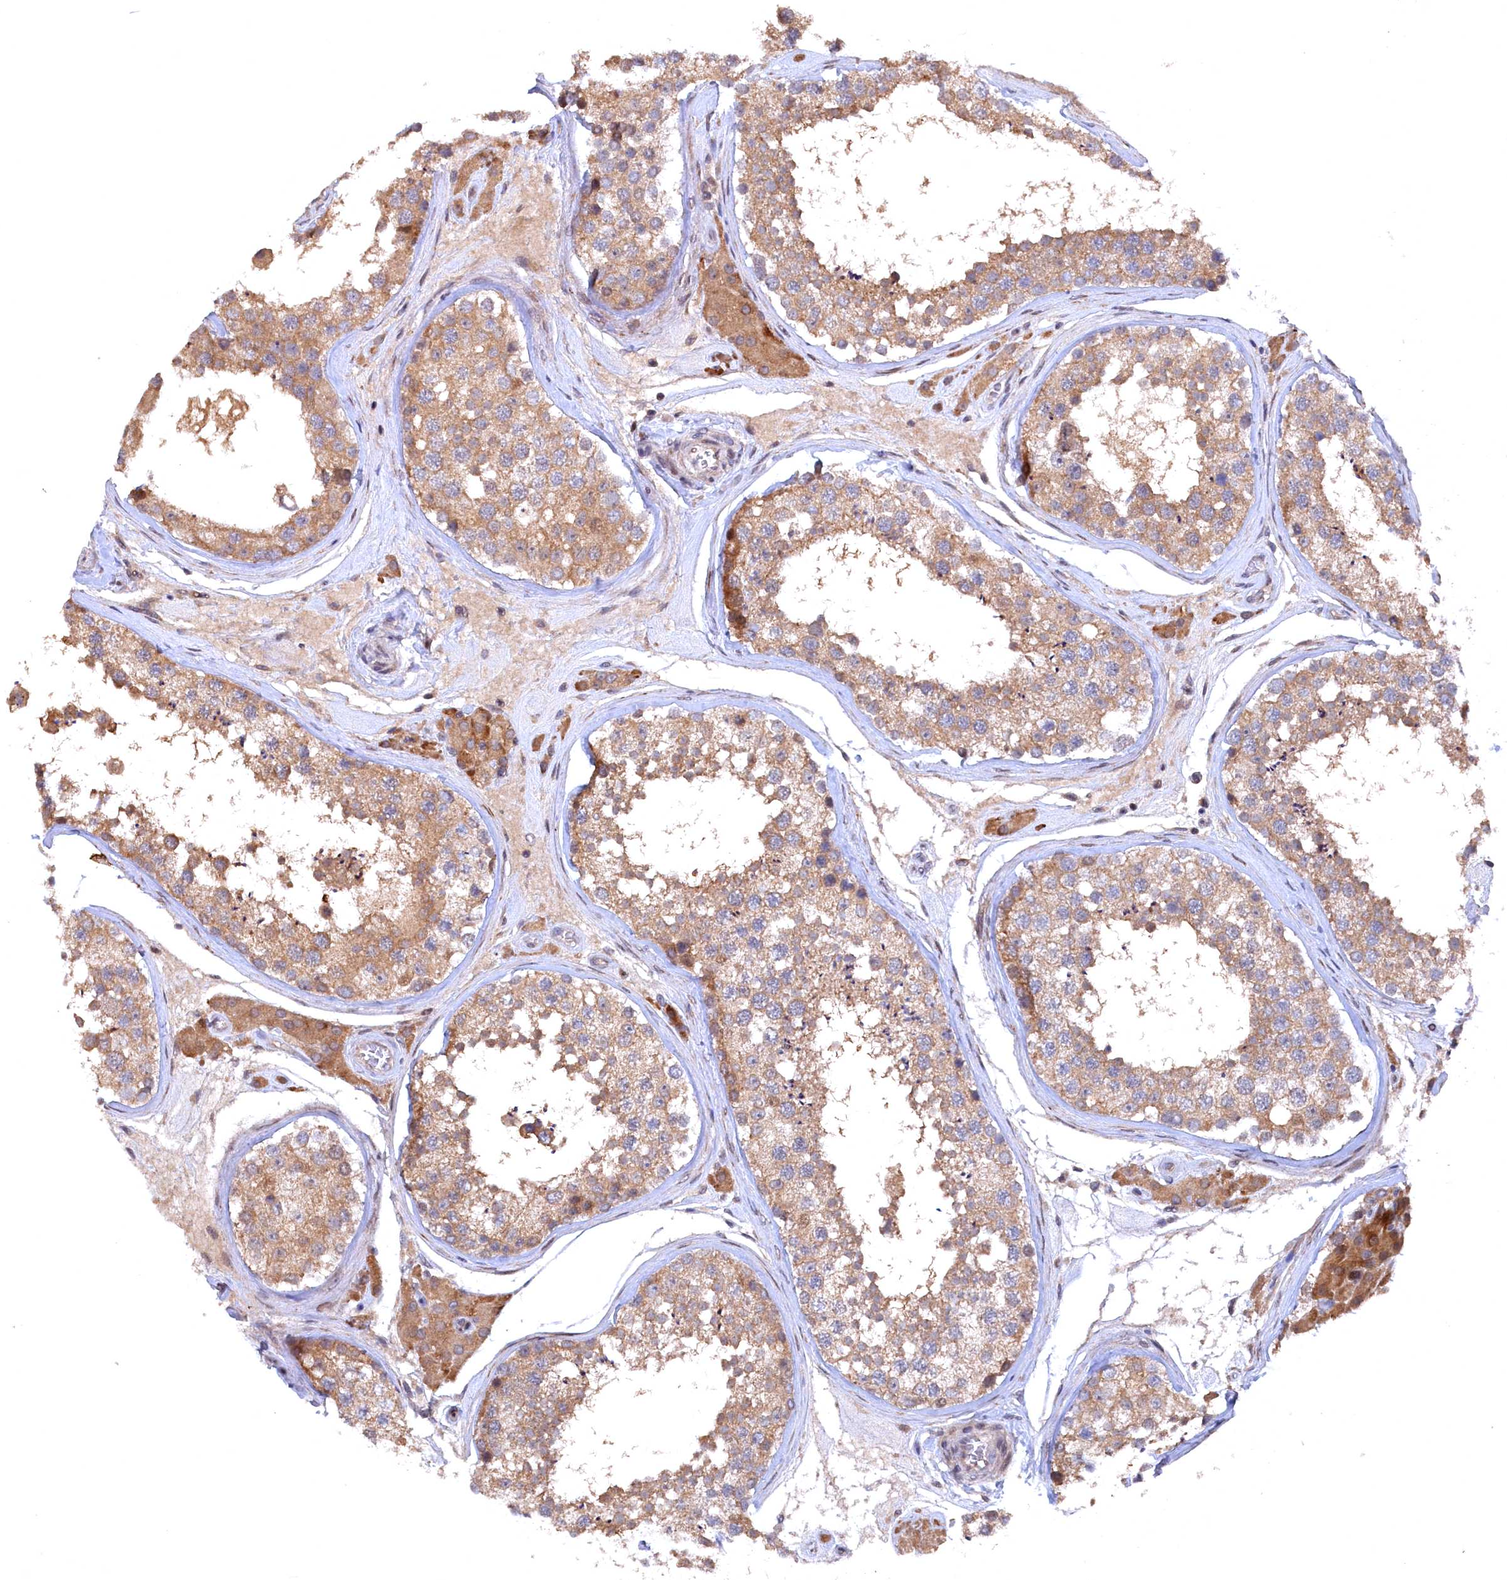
{"staining": {"intensity": "moderate", "quantity": ">75%", "location": "cytoplasmic/membranous"}, "tissue": "testis", "cell_type": "Cells in seminiferous ducts", "image_type": "normal", "snomed": [{"axis": "morphology", "description": "Normal tissue, NOS"}, {"axis": "topography", "description": "Testis"}], "caption": "Approximately >75% of cells in seminiferous ducts in normal human testis demonstrate moderate cytoplasmic/membranous protein positivity as visualized by brown immunohistochemical staining.", "gene": "TMC5", "patient": {"sex": "male", "age": 46}}